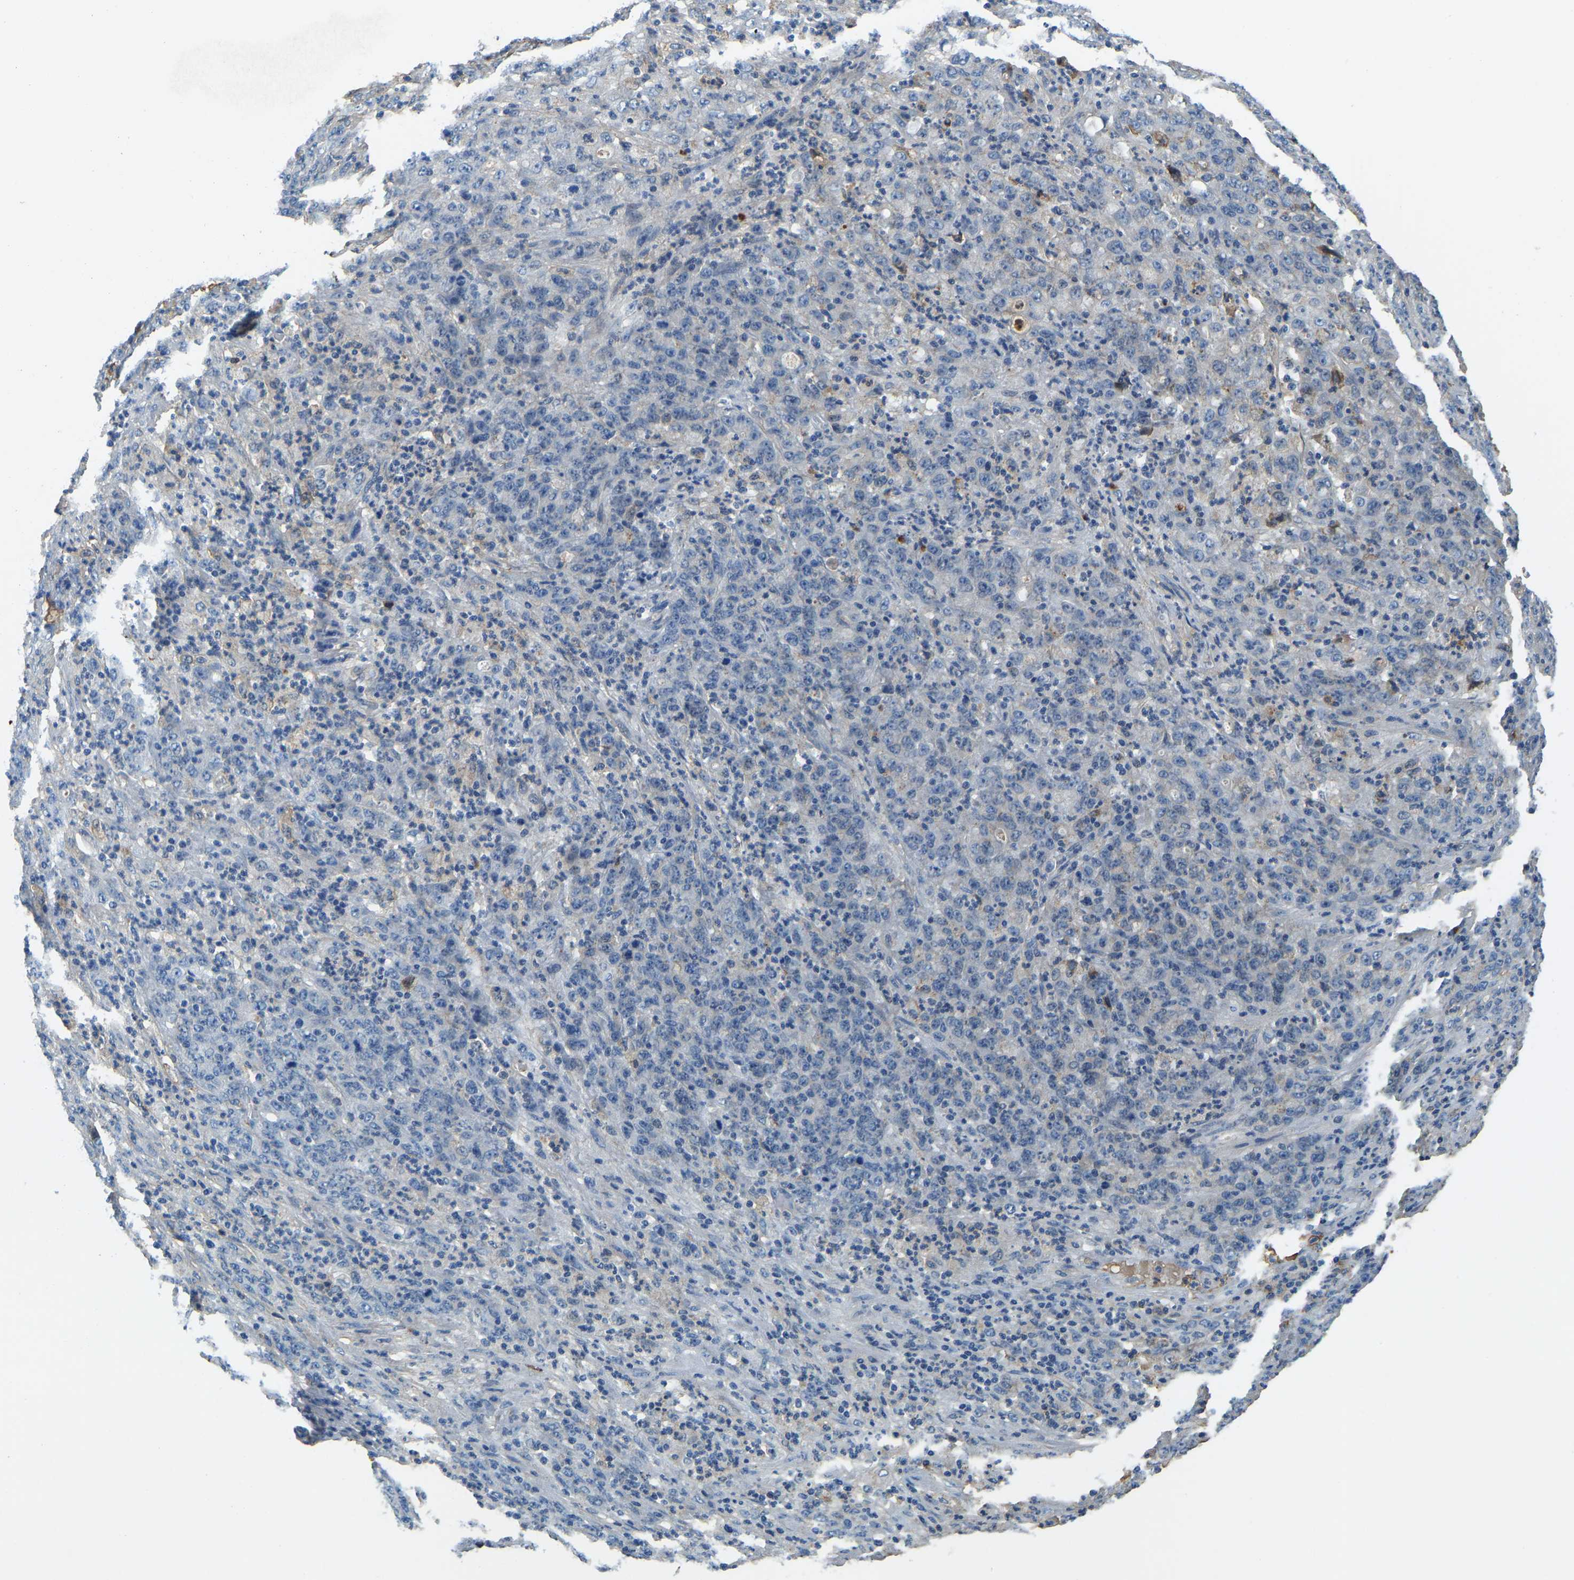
{"staining": {"intensity": "negative", "quantity": "none", "location": "none"}, "tissue": "stomach cancer", "cell_type": "Tumor cells", "image_type": "cancer", "snomed": [{"axis": "morphology", "description": "Adenocarcinoma, NOS"}, {"axis": "topography", "description": "Stomach, lower"}], "caption": "Image shows no protein staining in tumor cells of stomach adenocarcinoma tissue.", "gene": "THBS4", "patient": {"sex": "female", "age": 71}}